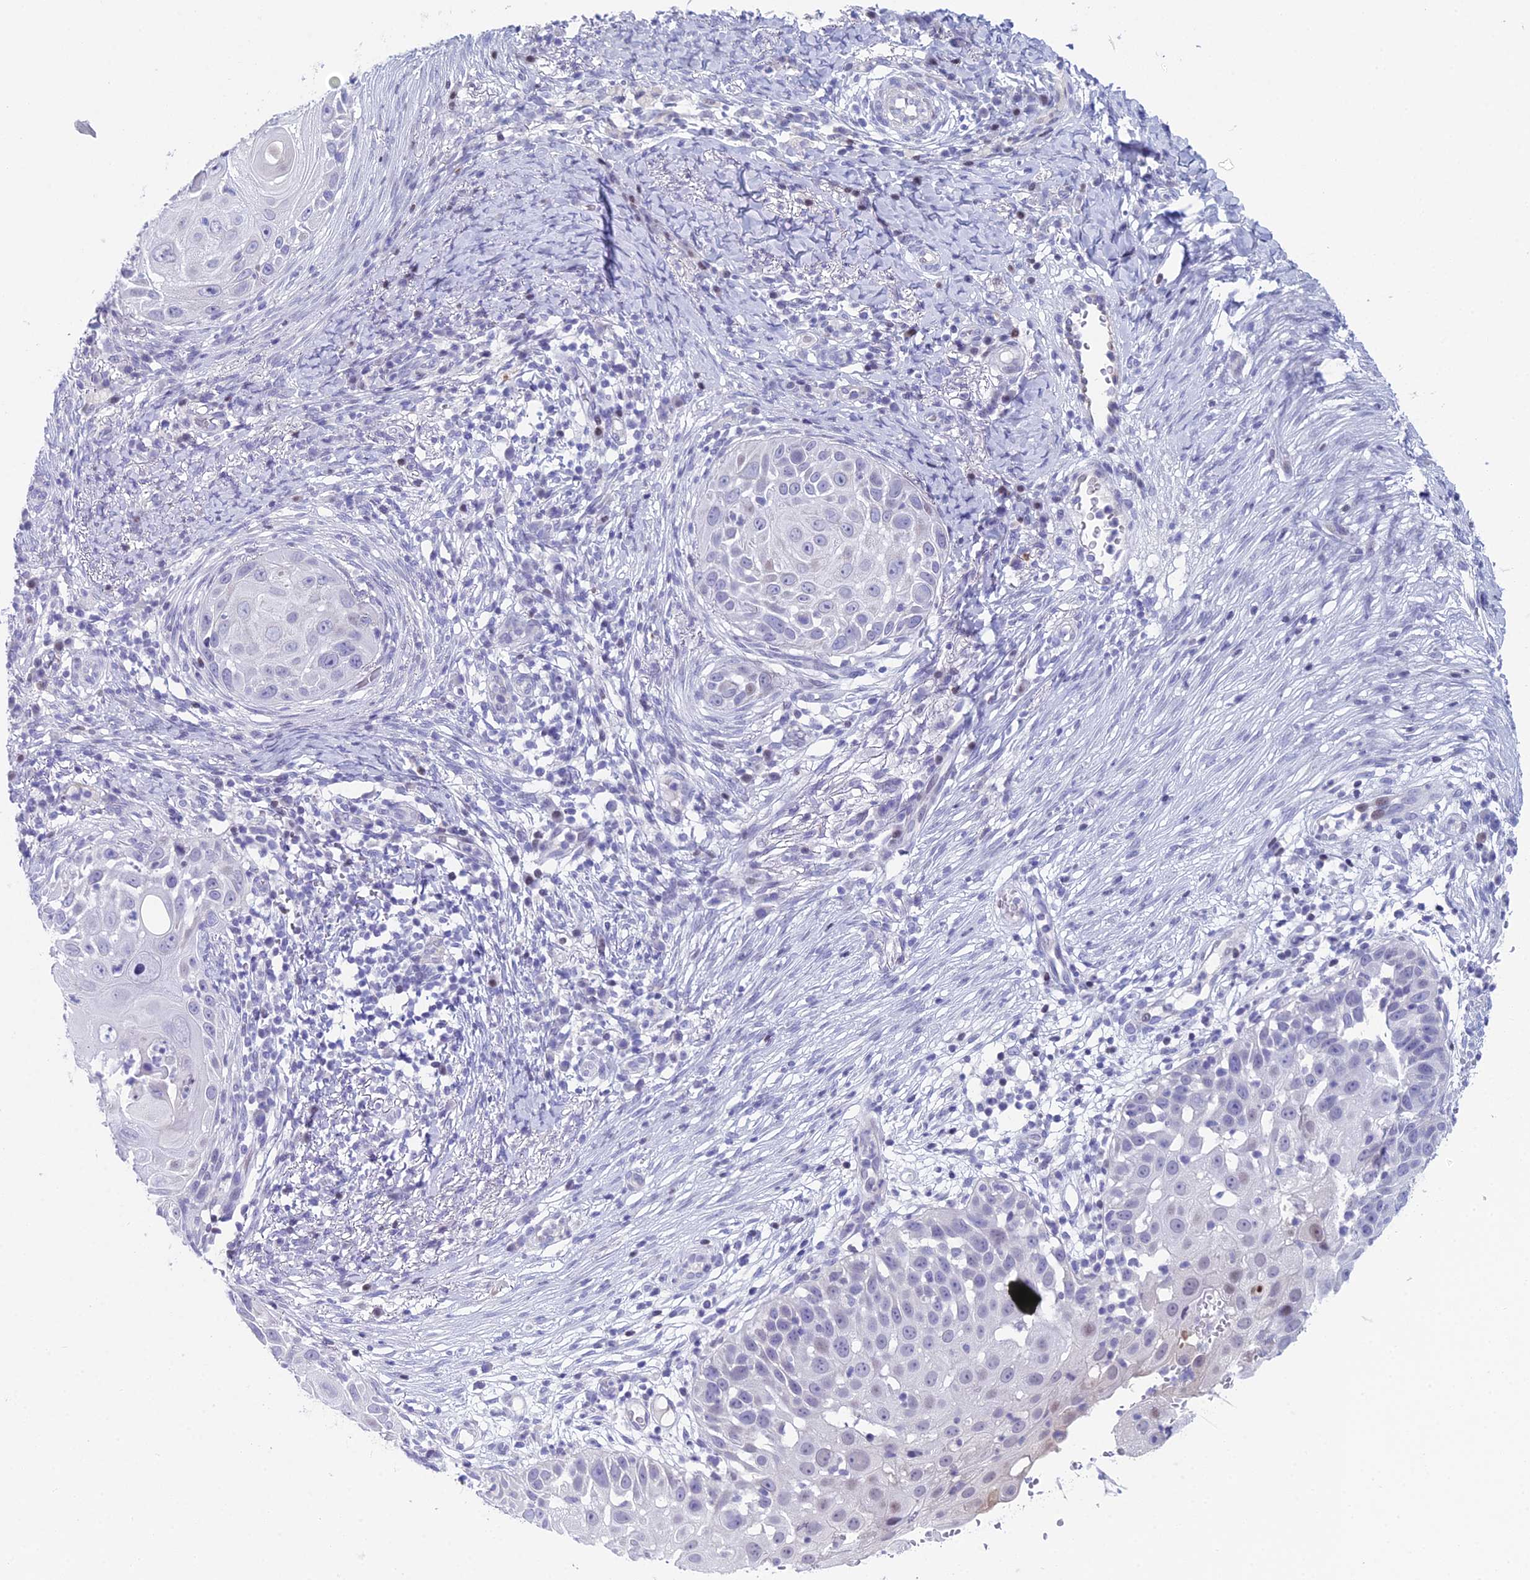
{"staining": {"intensity": "negative", "quantity": "none", "location": "none"}, "tissue": "skin cancer", "cell_type": "Tumor cells", "image_type": "cancer", "snomed": [{"axis": "morphology", "description": "Squamous cell carcinoma, NOS"}, {"axis": "topography", "description": "Skin"}], "caption": "The immunohistochemistry (IHC) photomicrograph has no significant staining in tumor cells of squamous cell carcinoma (skin) tissue.", "gene": "CC2D2A", "patient": {"sex": "female", "age": 44}}